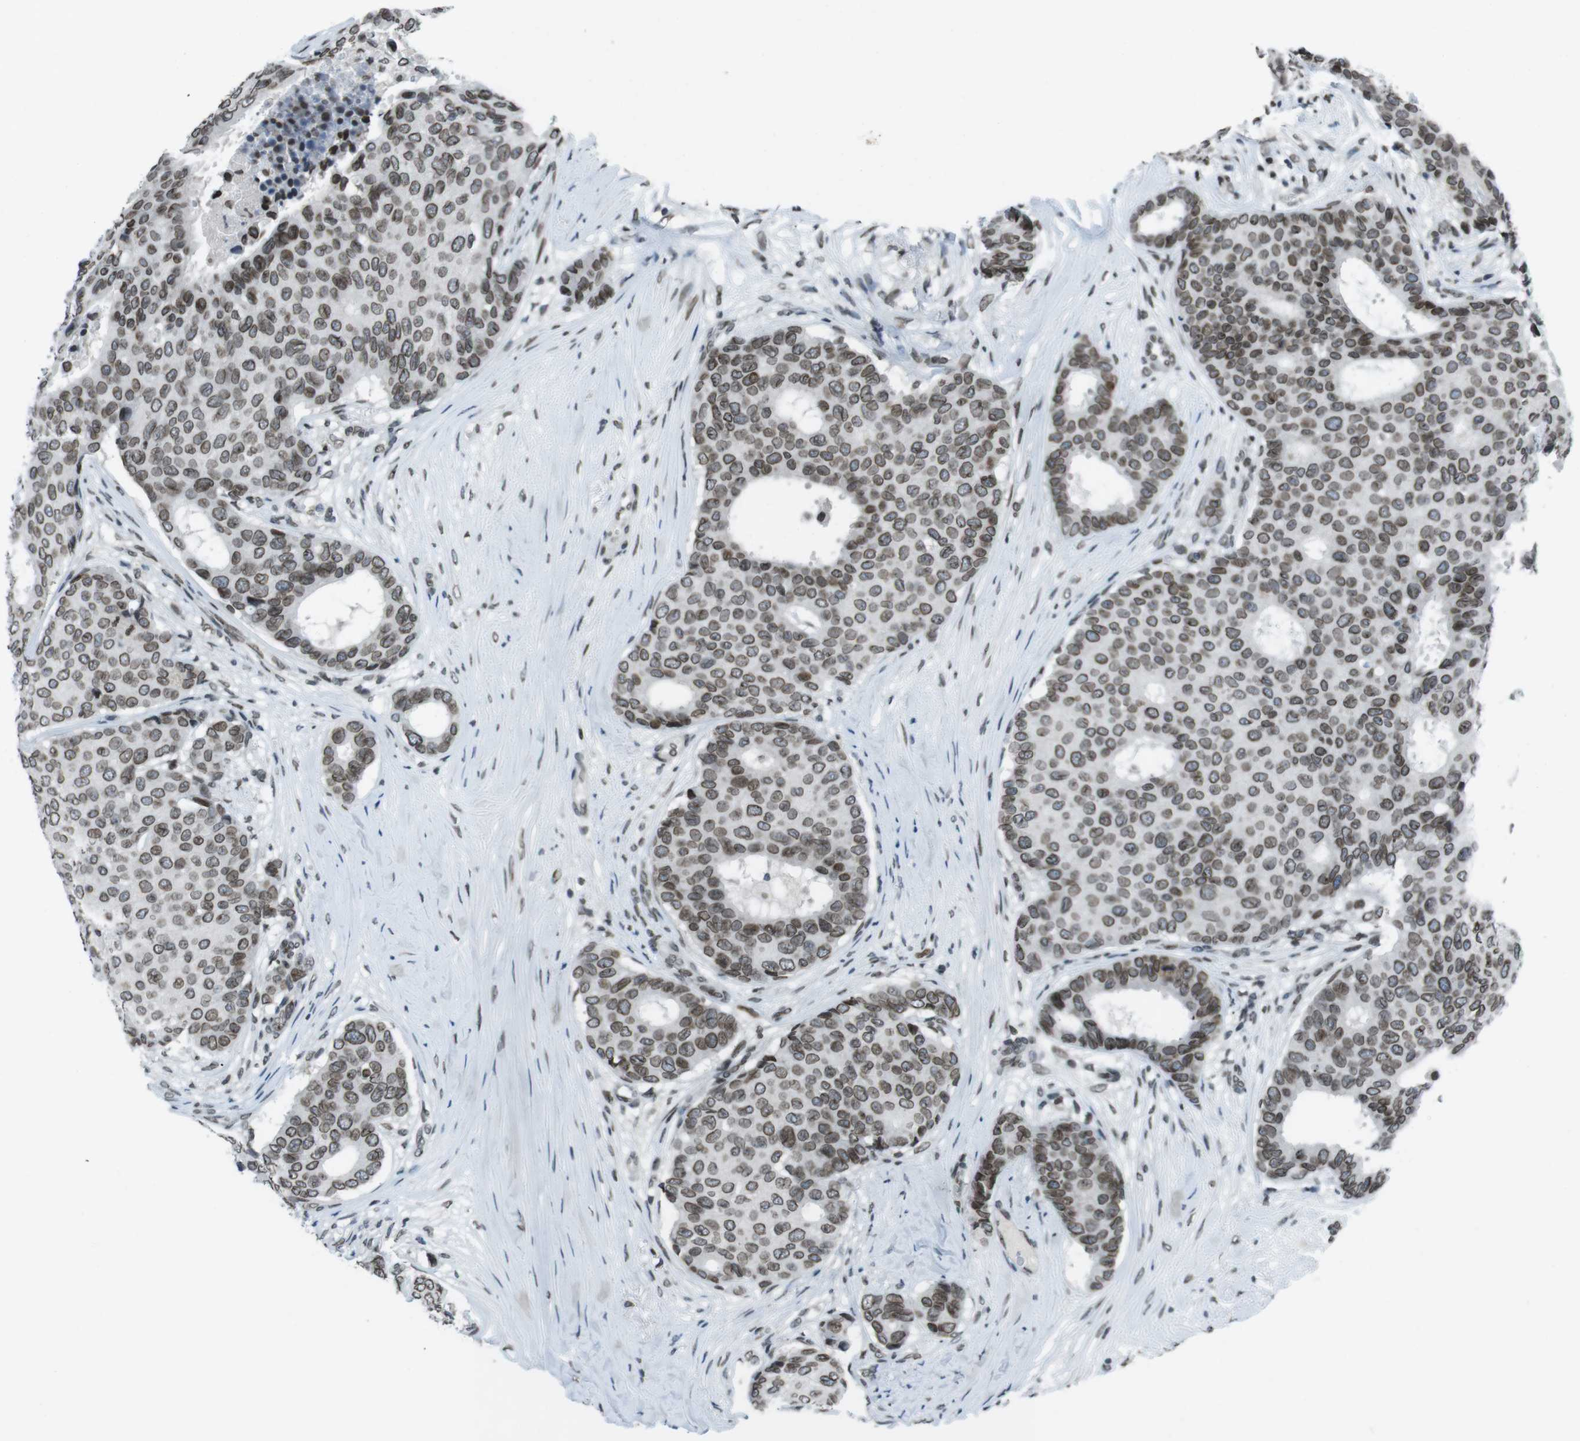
{"staining": {"intensity": "moderate", "quantity": ">75%", "location": "cytoplasmic/membranous,nuclear"}, "tissue": "breast cancer", "cell_type": "Tumor cells", "image_type": "cancer", "snomed": [{"axis": "morphology", "description": "Duct carcinoma"}, {"axis": "topography", "description": "Breast"}], "caption": "Immunohistochemistry (DAB (3,3'-diaminobenzidine)) staining of human breast cancer shows moderate cytoplasmic/membranous and nuclear protein positivity in about >75% of tumor cells.", "gene": "MAD1L1", "patient": {"sex": "female", "age": 75}}